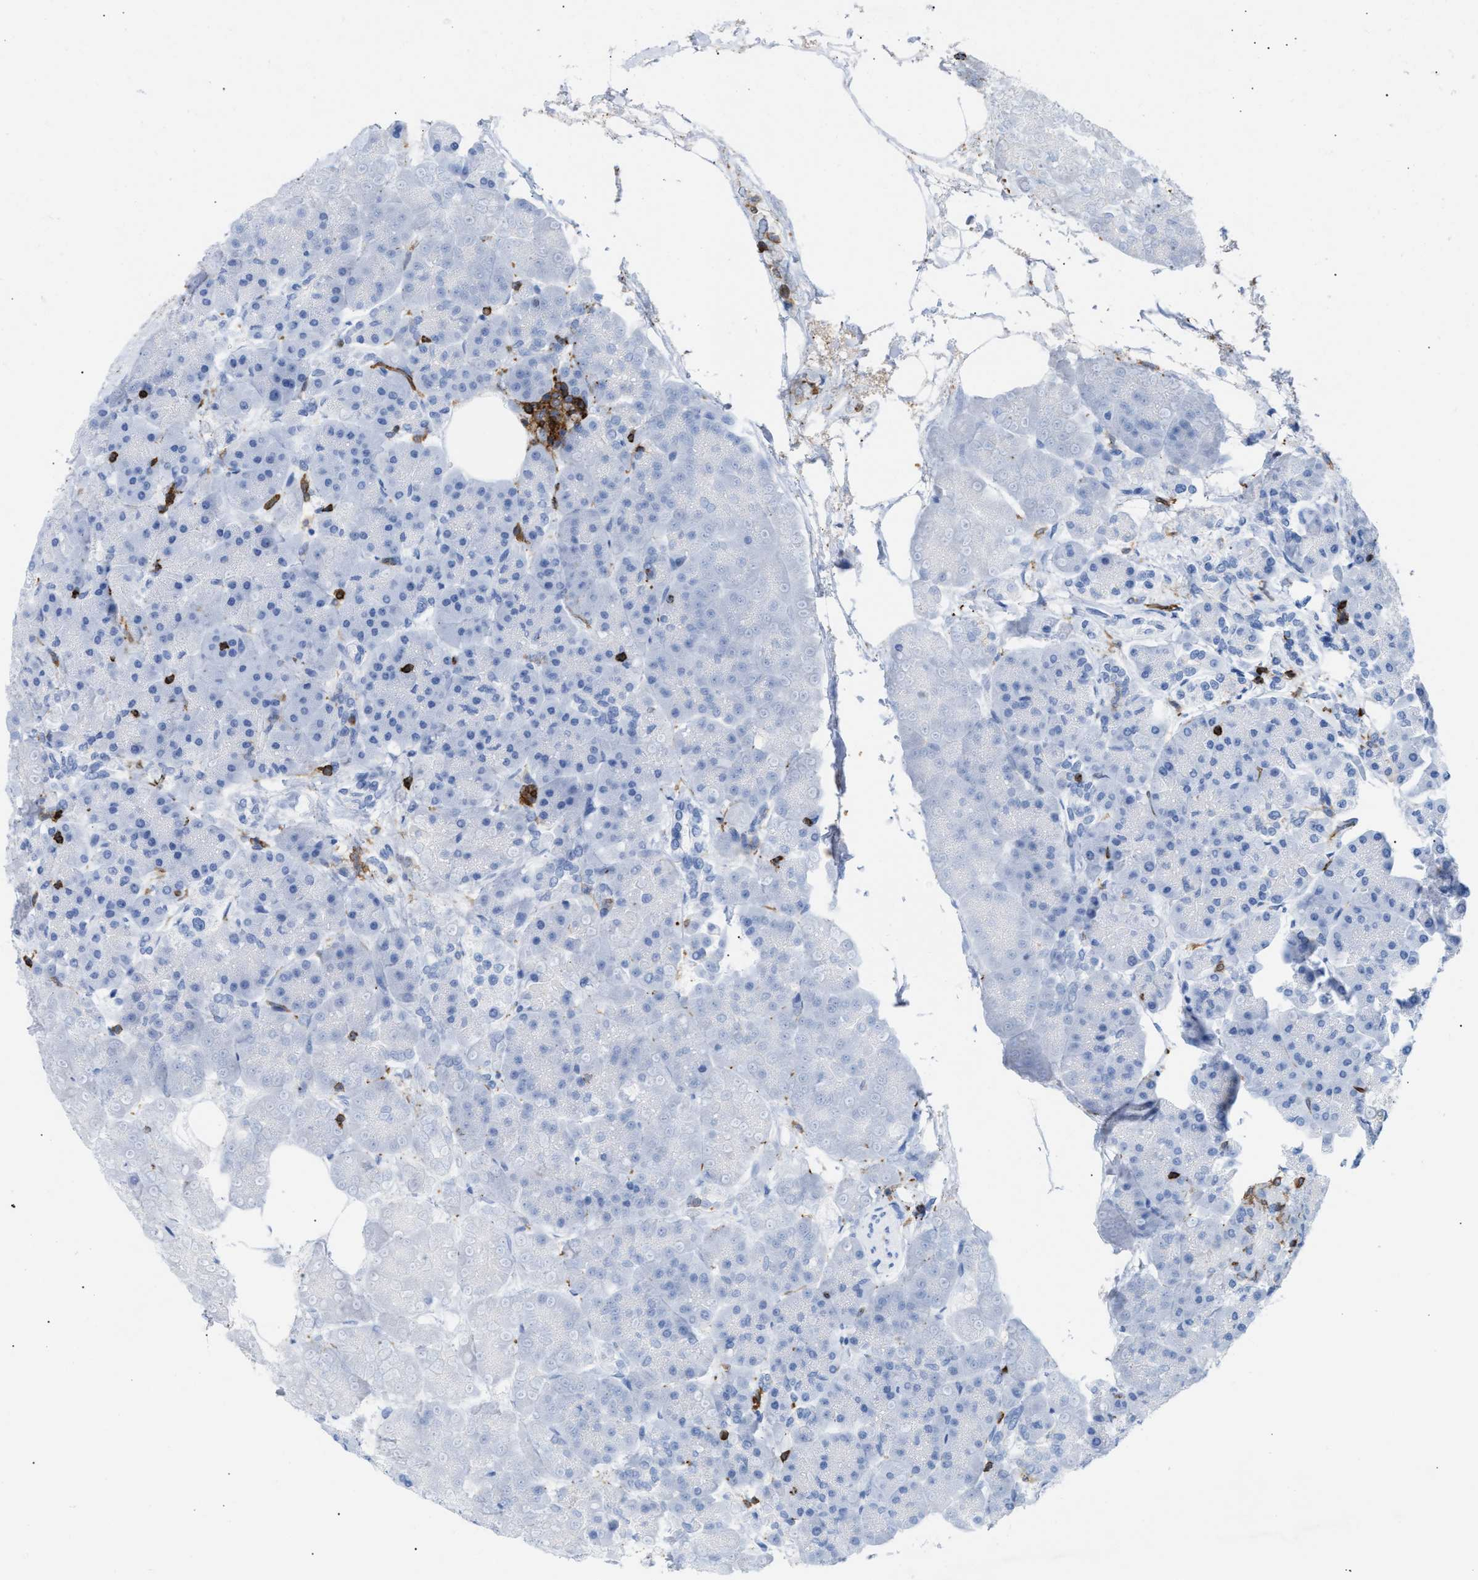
{"staining": {"intensity": "negative", "quantity": "none", "location": "none"}, "tissue": "pancreas", "cell_type": "Exocrine glandular cells", "image_type": "normal", "snomed": [{"axis": "morphology", "description": "Normal tissue, NOS"}, {"axis": "topography", "description": "Pancreas"}], "caption": "Immunohistochemistry photomicrograph of unremarkable pancreas: pancreas stained with DAB reveals no significant protein positivity in exocrine glandular cells. Nuclei are stained in blue.", "gene": "LCP1", "patient": {"sex": "female", "age": 70}}